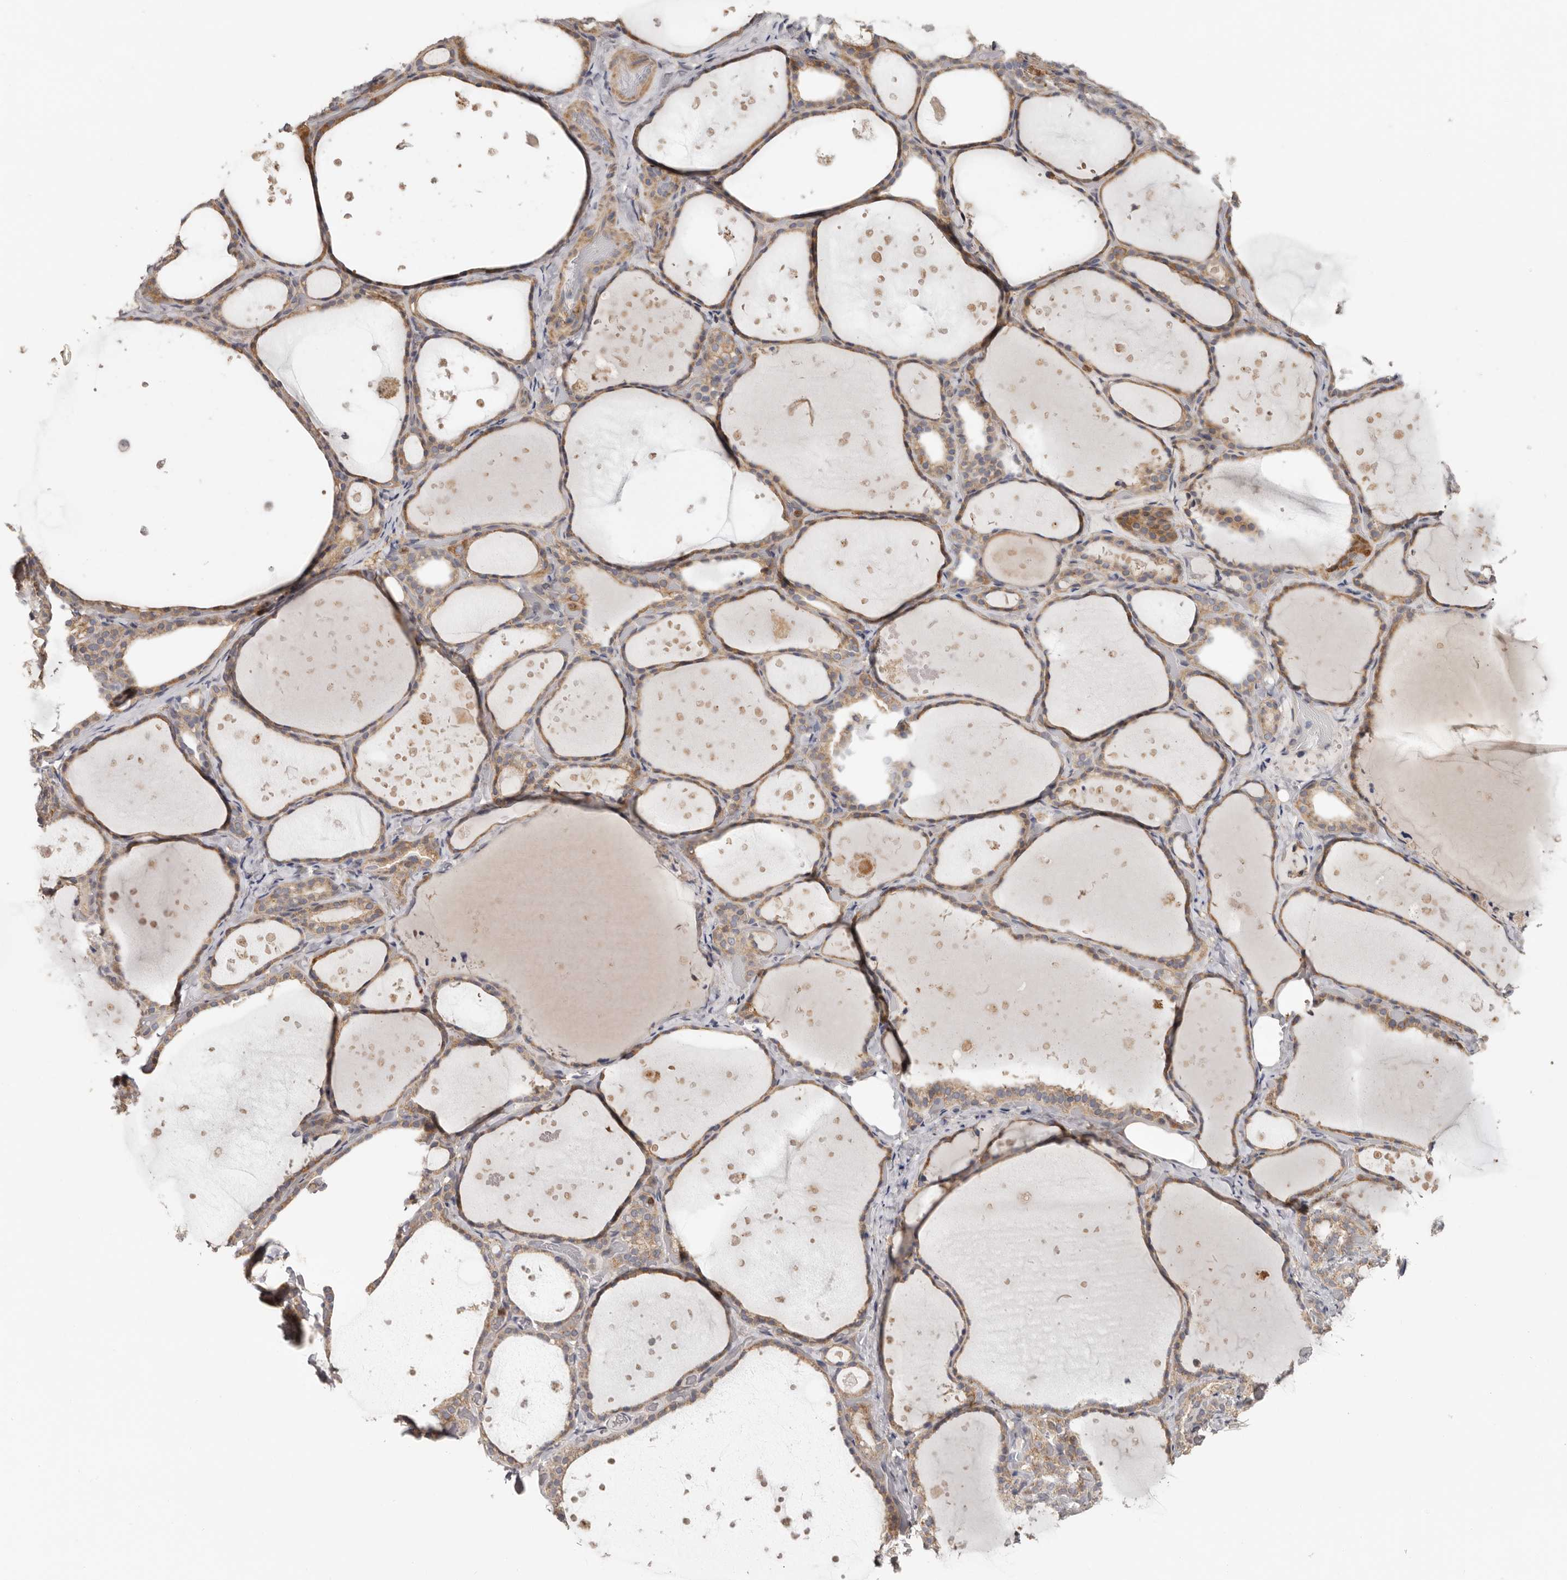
{"staining": {"intensity": "moderate", "quantity": ">75%", "location": "cytoplasmic/membranous"}, "tissue": "thyroid gland", "cell_type": "Glandular cells", "image_type": "normal", "snomed": [{"axis": "morphology", "description": "Normal tissue, NOS"}, {"axis": "topography", "description": "Thyroid gland"}], "caption": "Immunohistochemical staining of normal human thyroid gland demonstrates medium levels of moderate cytoplasmic/membranous staining in approximately >75% of glandular cells.", "gene": "MSRB2", "patient": {"sex": "female", "age": 44}}